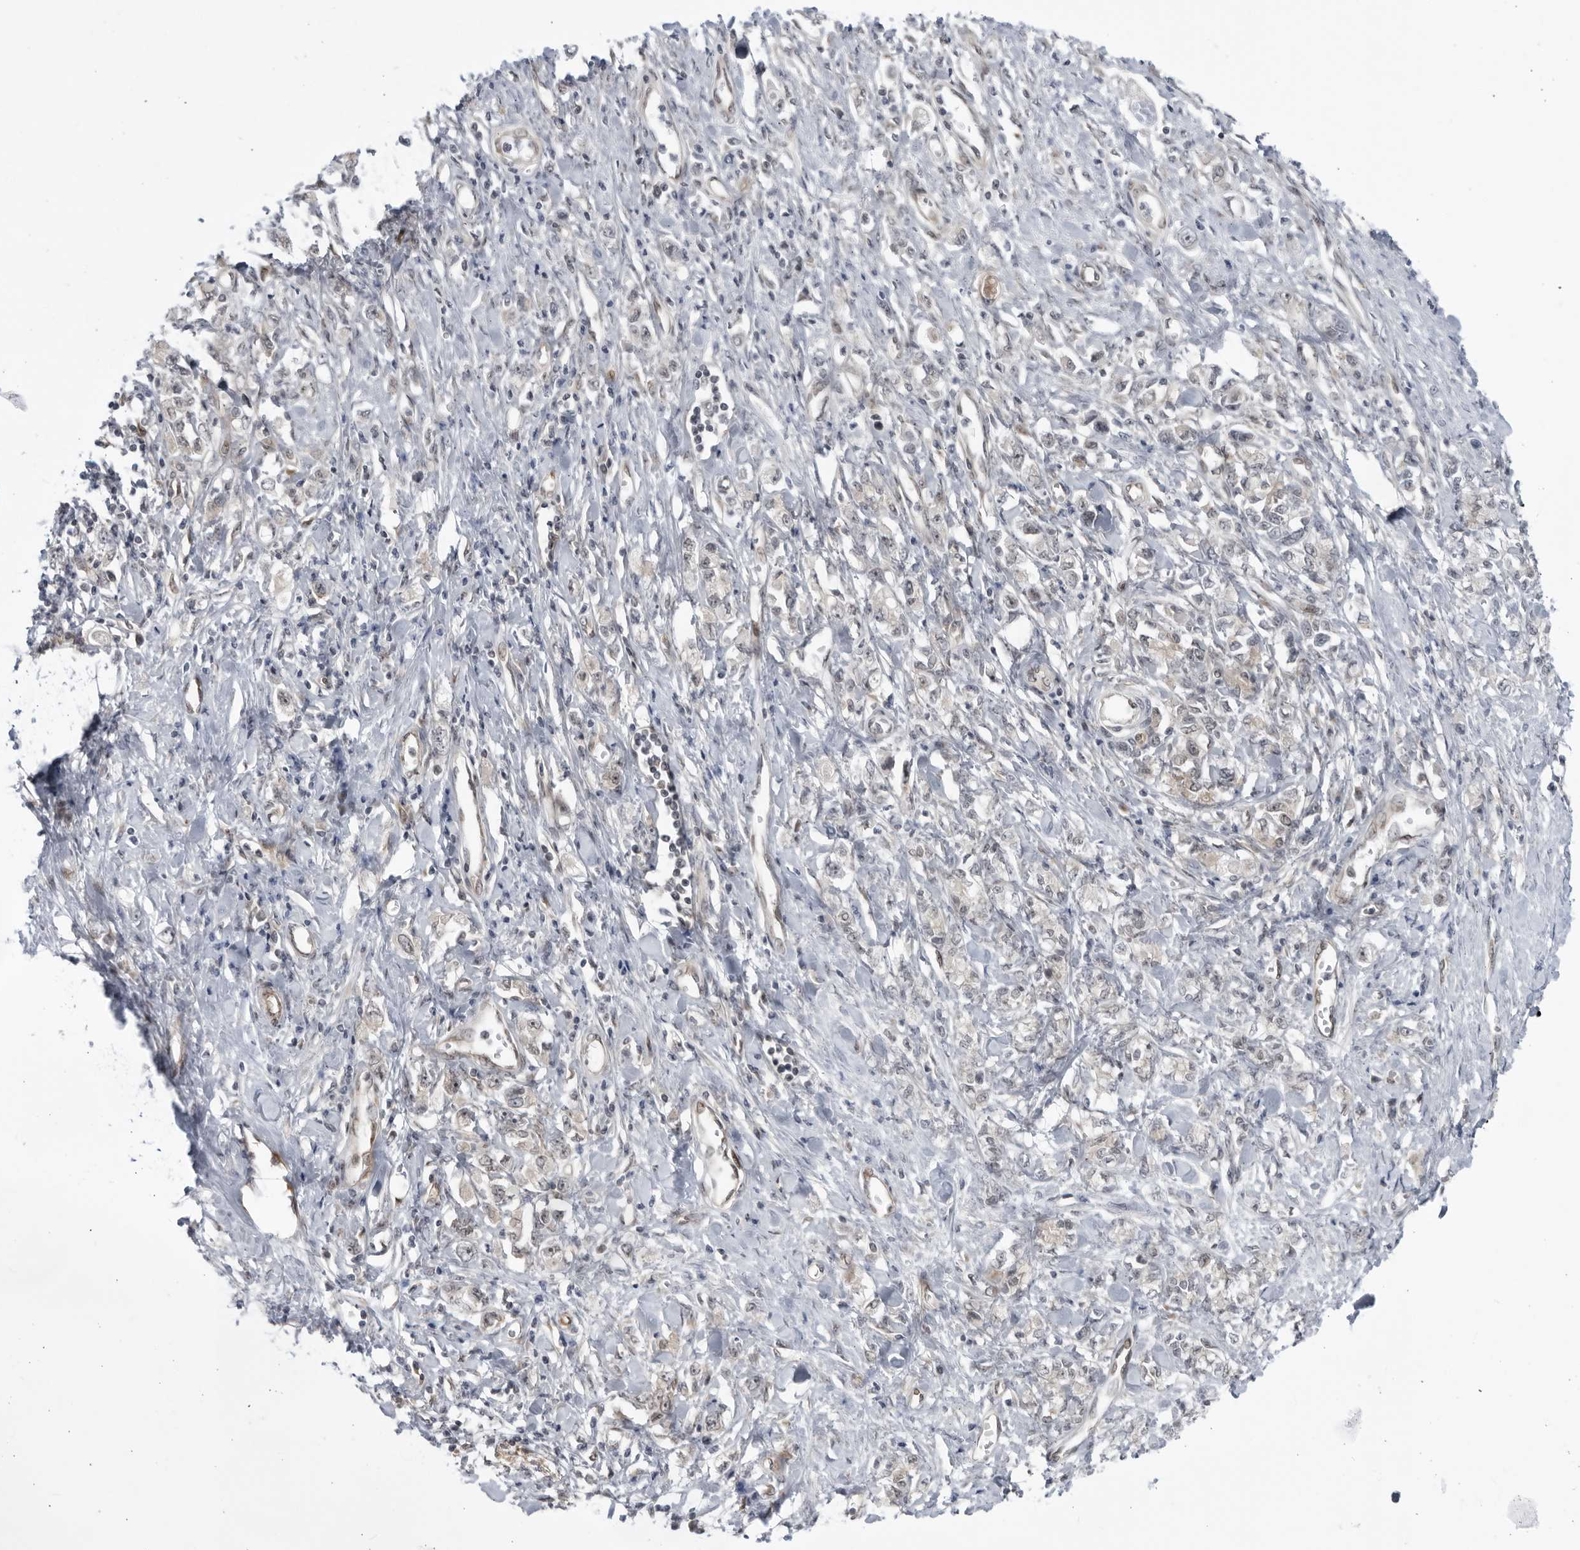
{"staining": {"intensity": "weak", "quantity": "<25%", "location": "nuclear"}, "tissue": "stomach cancer", "cell_type": "Tumor cells", "image_type": "cancer", "snomed": [{"axis": "morphology", "description": "Adenocarcinoma, NOS"}, {"axis": "topography", "description": "Stomach"}], "caption": "The immunohistochemistry image has no significant staining in tumor cells of stomach adenocarcinoma tissue.", "gene": "ITGB3BP", "patient": {"sex": "female", "age": 76}}